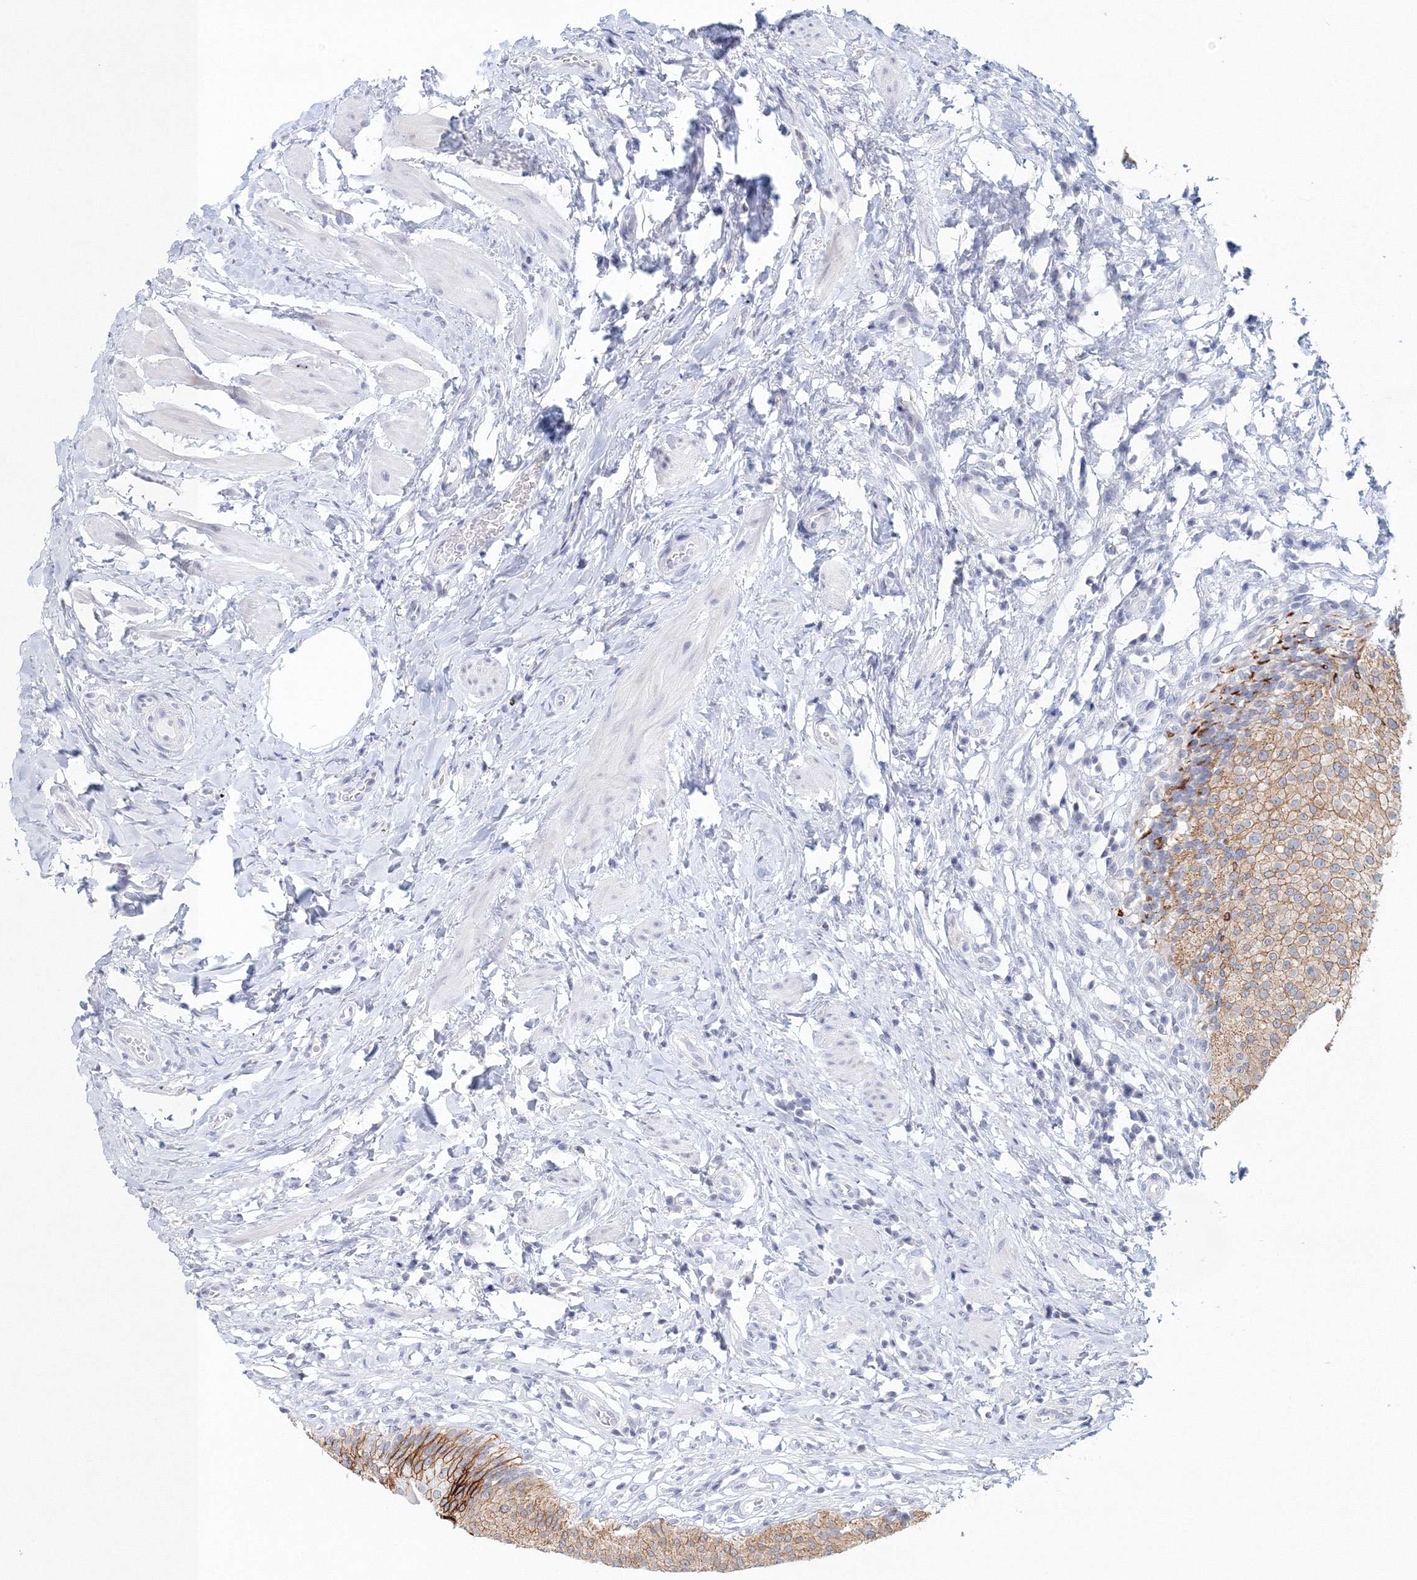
{"staining": {"intensity": "weak", "quantity": ">75%", "location": "cytoplasmic/membranous"}, "tissue": "urothelial cancer", "cell_type": "Tumor cells", "image_type": "cancer", "snomed": [{"axis": "morphology", "description": "Normal tissue, NOS"}, {"axis": "morphology", "description": "Urothelial carcinoma, Low grade"}, {"axis": "topography", "description": "Smooth muscle"}, {"axis": "topography", "description": "Urinary bladder"}], "caption": "A low amount of weak cytoplasmic/membranous staining is seen in approximately >75% of tumor cells in urothelial cancer tissue.", "gene": "VSIG1", "patient": {"sex": "male", "age": 60}}